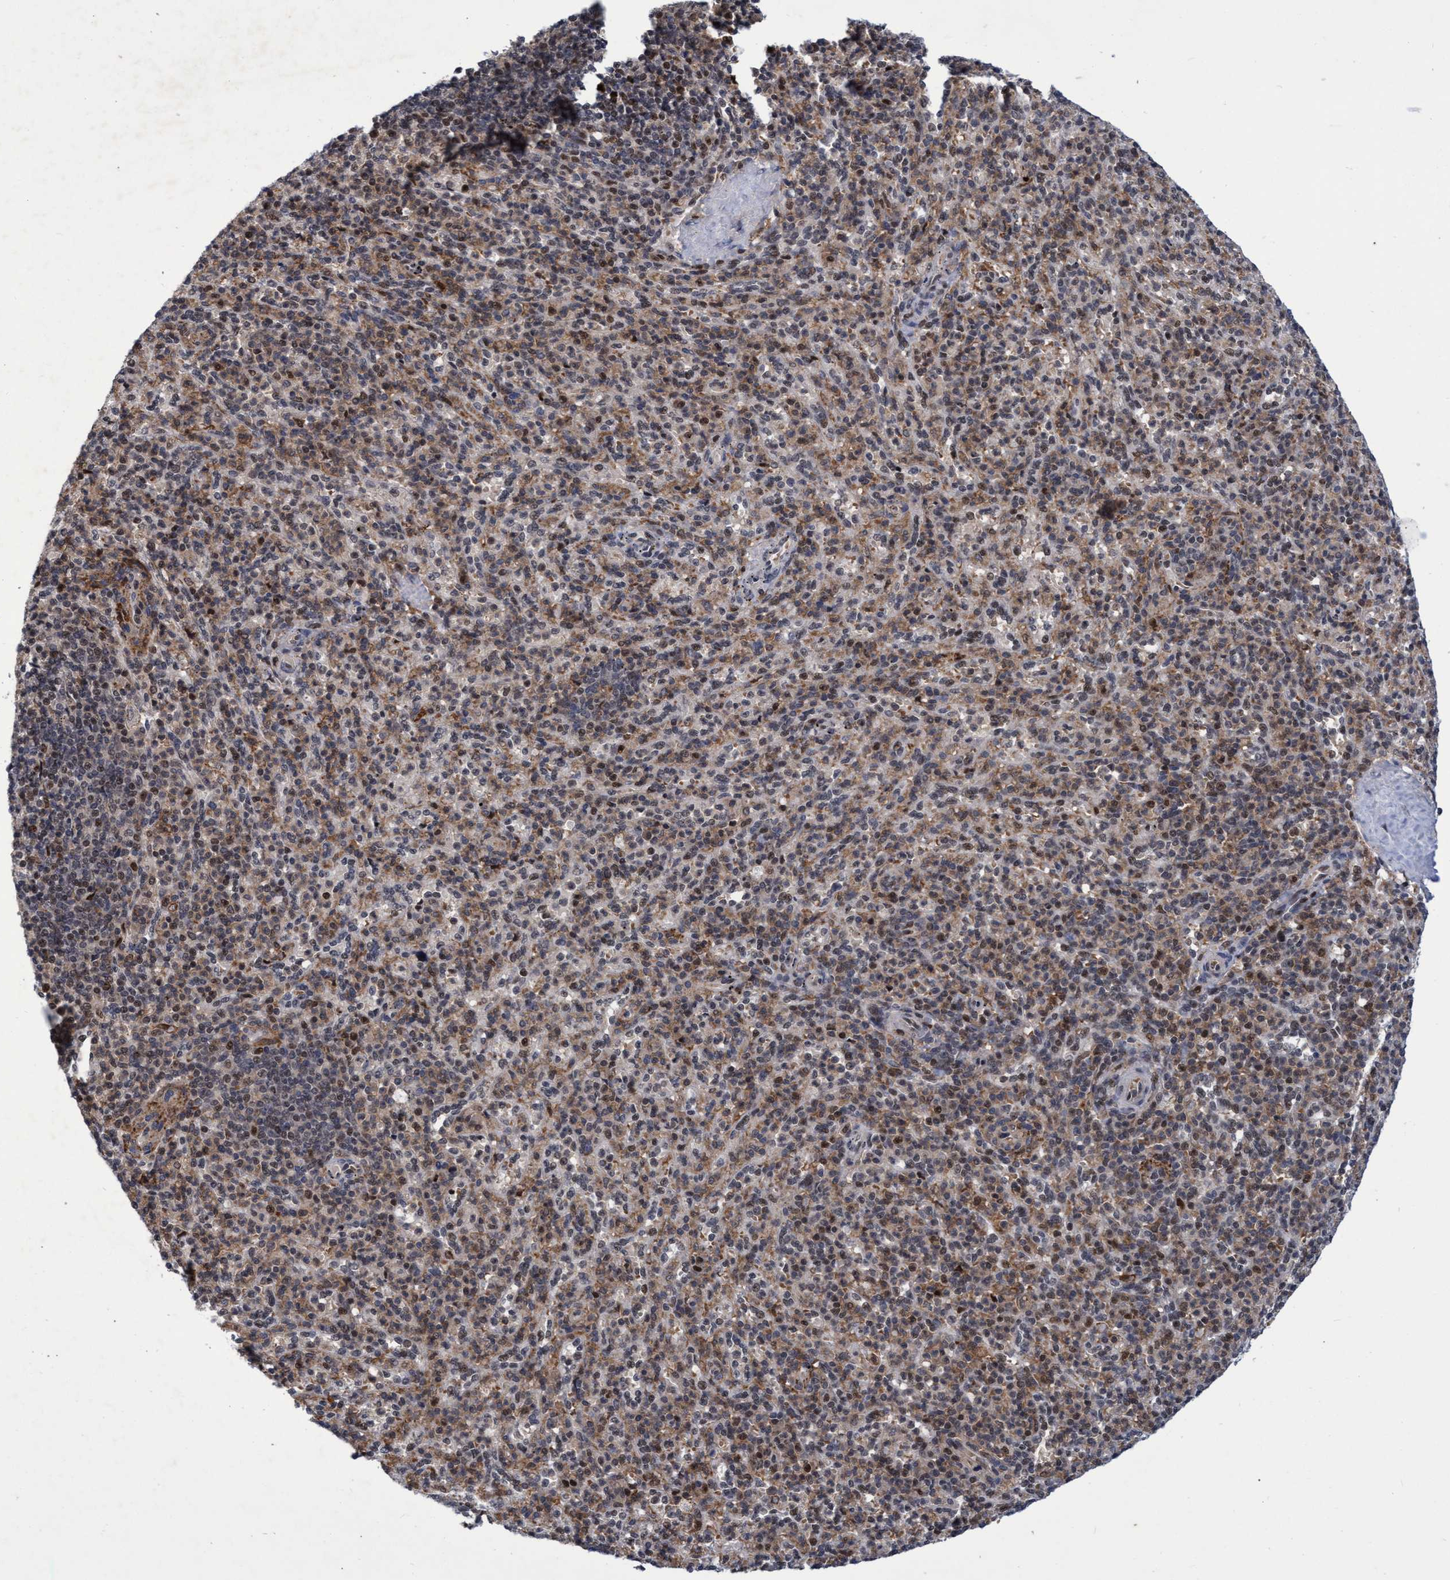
{"staining": {"intensity": "weak", "quantity": ">75%", "location": "cytoplasmic/membranous,nuclear"}, "tissue": "spleen", "cell_type": "Cells in red pulp", "image_type": "normal", "snomed": [{"axis": "morphology", "description": "Normal tissue, NOS"}, {"axis": "topography", "description": "Spleen"}], "caption": "Protein staining of unremarkable spleen exhibits weak cytoplasmic/membranous,nuclear staining in approximately >75% of cells in red pulp. (DAB IHC with brightfield microscopy, high magnification).", "gene": "GTF2F1", "patient": {"sex": "male", "age": 36}}